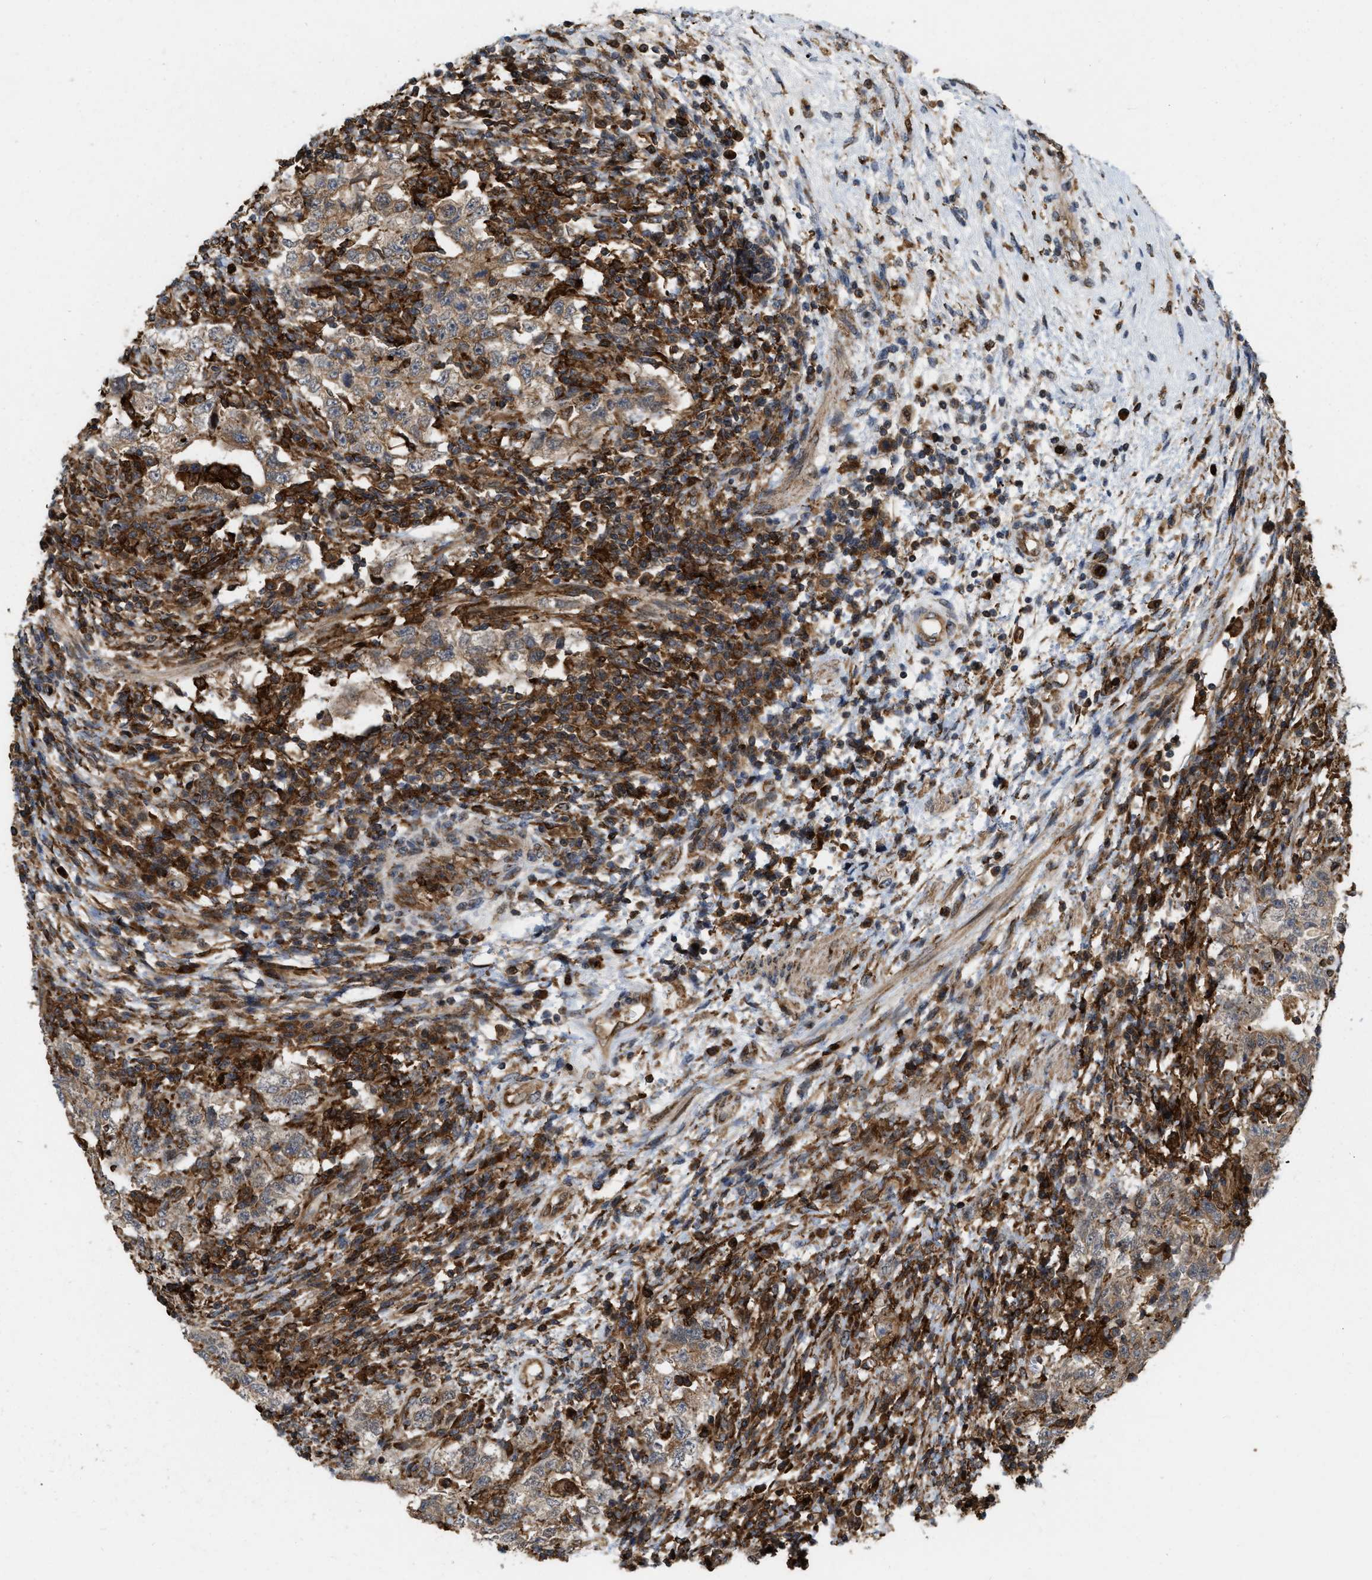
{"staining": {"intensity": "moderate", "quantity": ">75%", "location": "cytoplasmic/membranous"}, "tissue": "testis cancer", "cell_type": "Tumor cells", "image_type": "cancer", "snomed": [{"axis": "morphology", "description": "Carcinoma, Embryonal, NOS"}, {"axis": "topography", "description": "Testis"}], "caption": "Immunohistochemical staining of human testis embryonal carcinoma displays medium levels of moderate cytoplasmic/membranous protein positivity in about >75% of tumor cells. (brown staining indicates protein expression, while blue staining denotes nuclei).", "gene": "IQCE", "patient": {"sex": "male", "age": 26}}